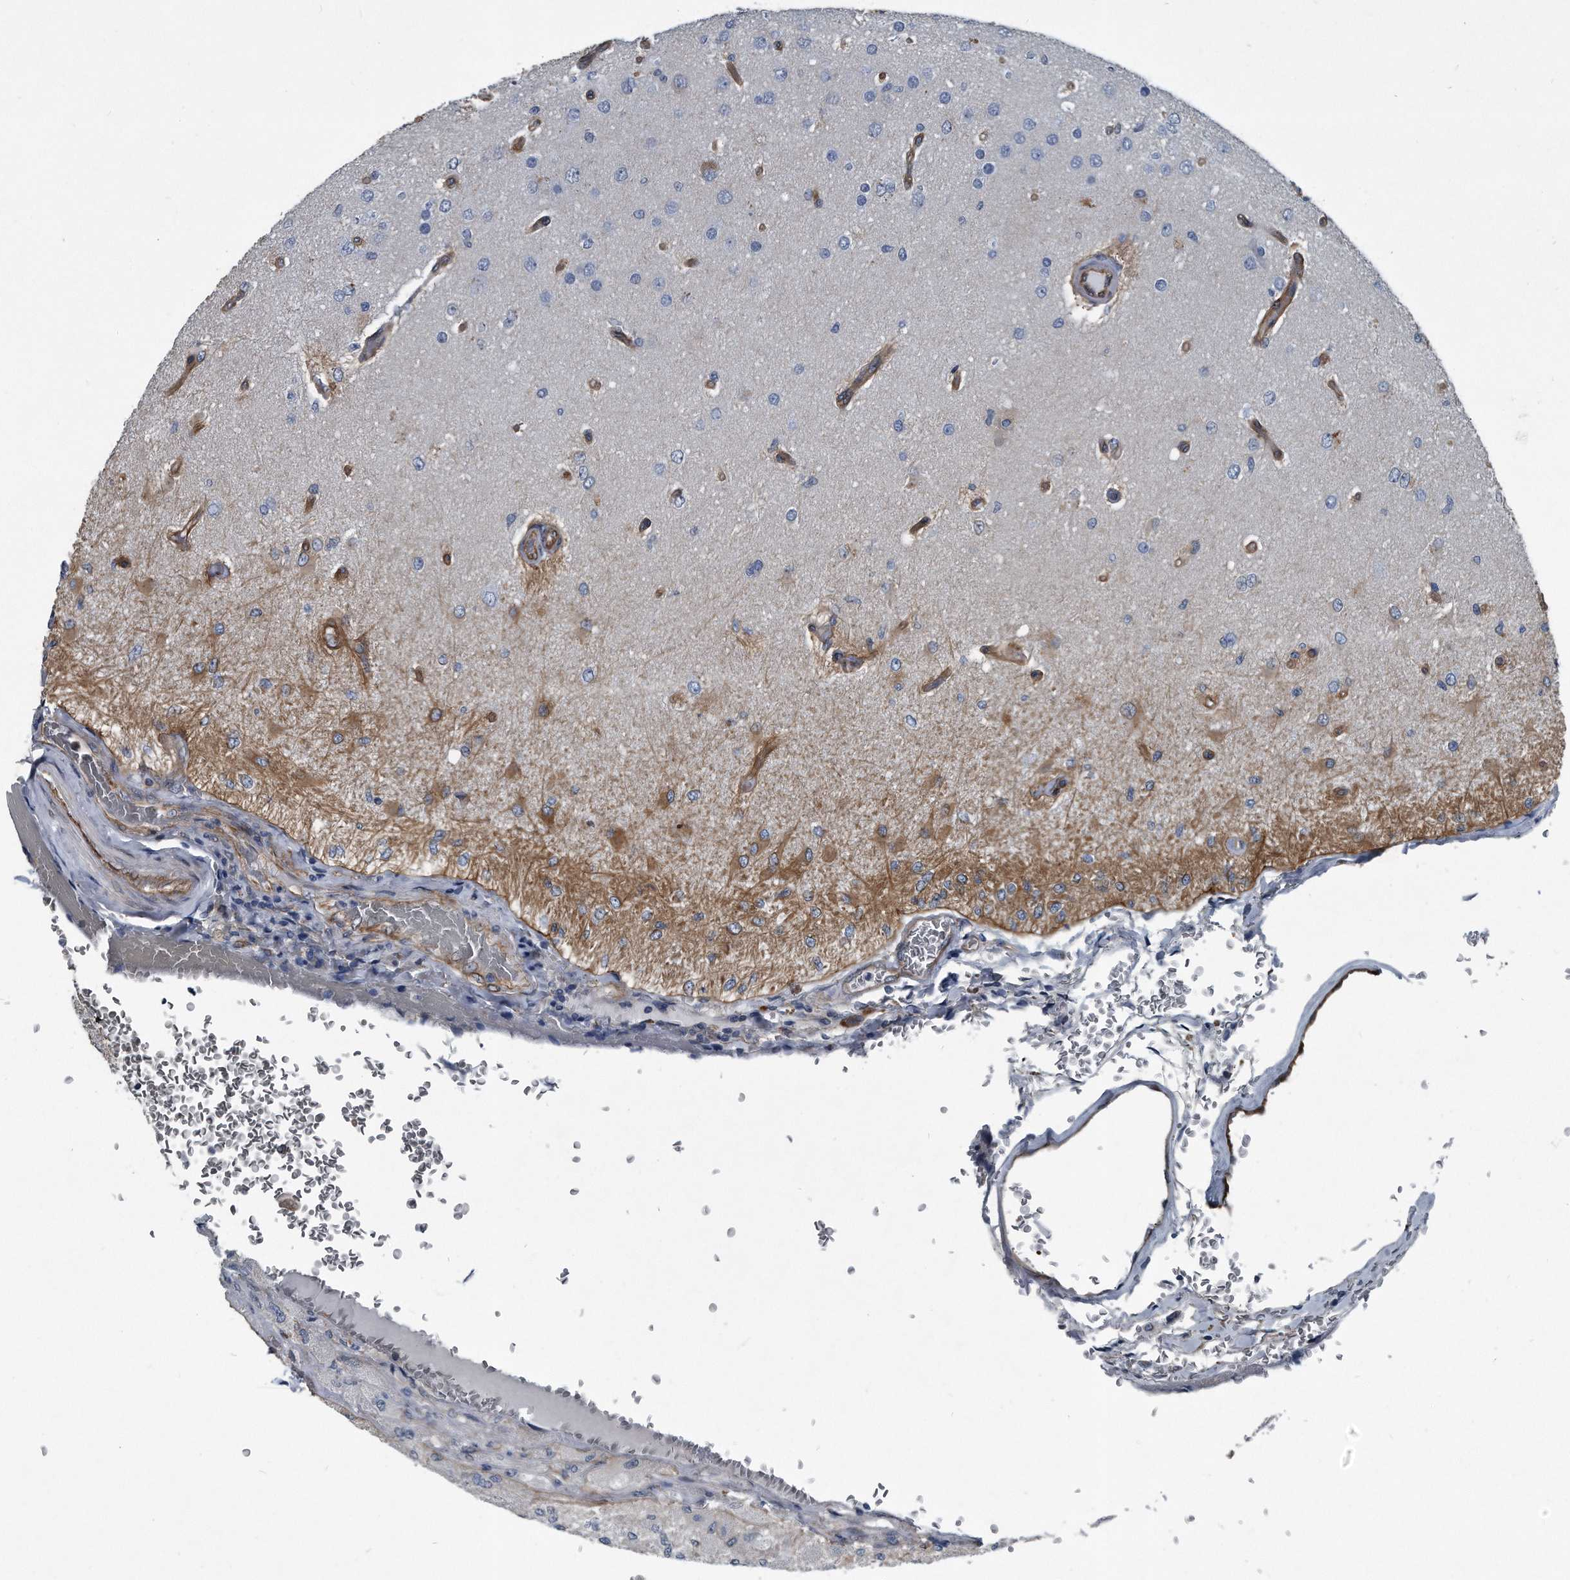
{"staining": {"intensity": "negative", "quantity": "none", "location": "none"}, "tissue": "glioma", "cell_type": "Tumor cells", "image_type": "cancer", "snomed": [{"axis": "morphology", "description": "Normal tissue, NOS"}, {"axis": "morphology", "description": "Glioma, malignant, High grade"}, {"axis": "topography", "description": "Cerebral cortex"}], "caption": "High magnification brightfield microscopy of glioma stained with DAB (3,3'-diaminobenzidine) (brown) and counterstained with hematoxylin (blue): tumor cells show no significant positivity.", "gene": "PLEC", "patient": {"sex": "male", "age": 77}}